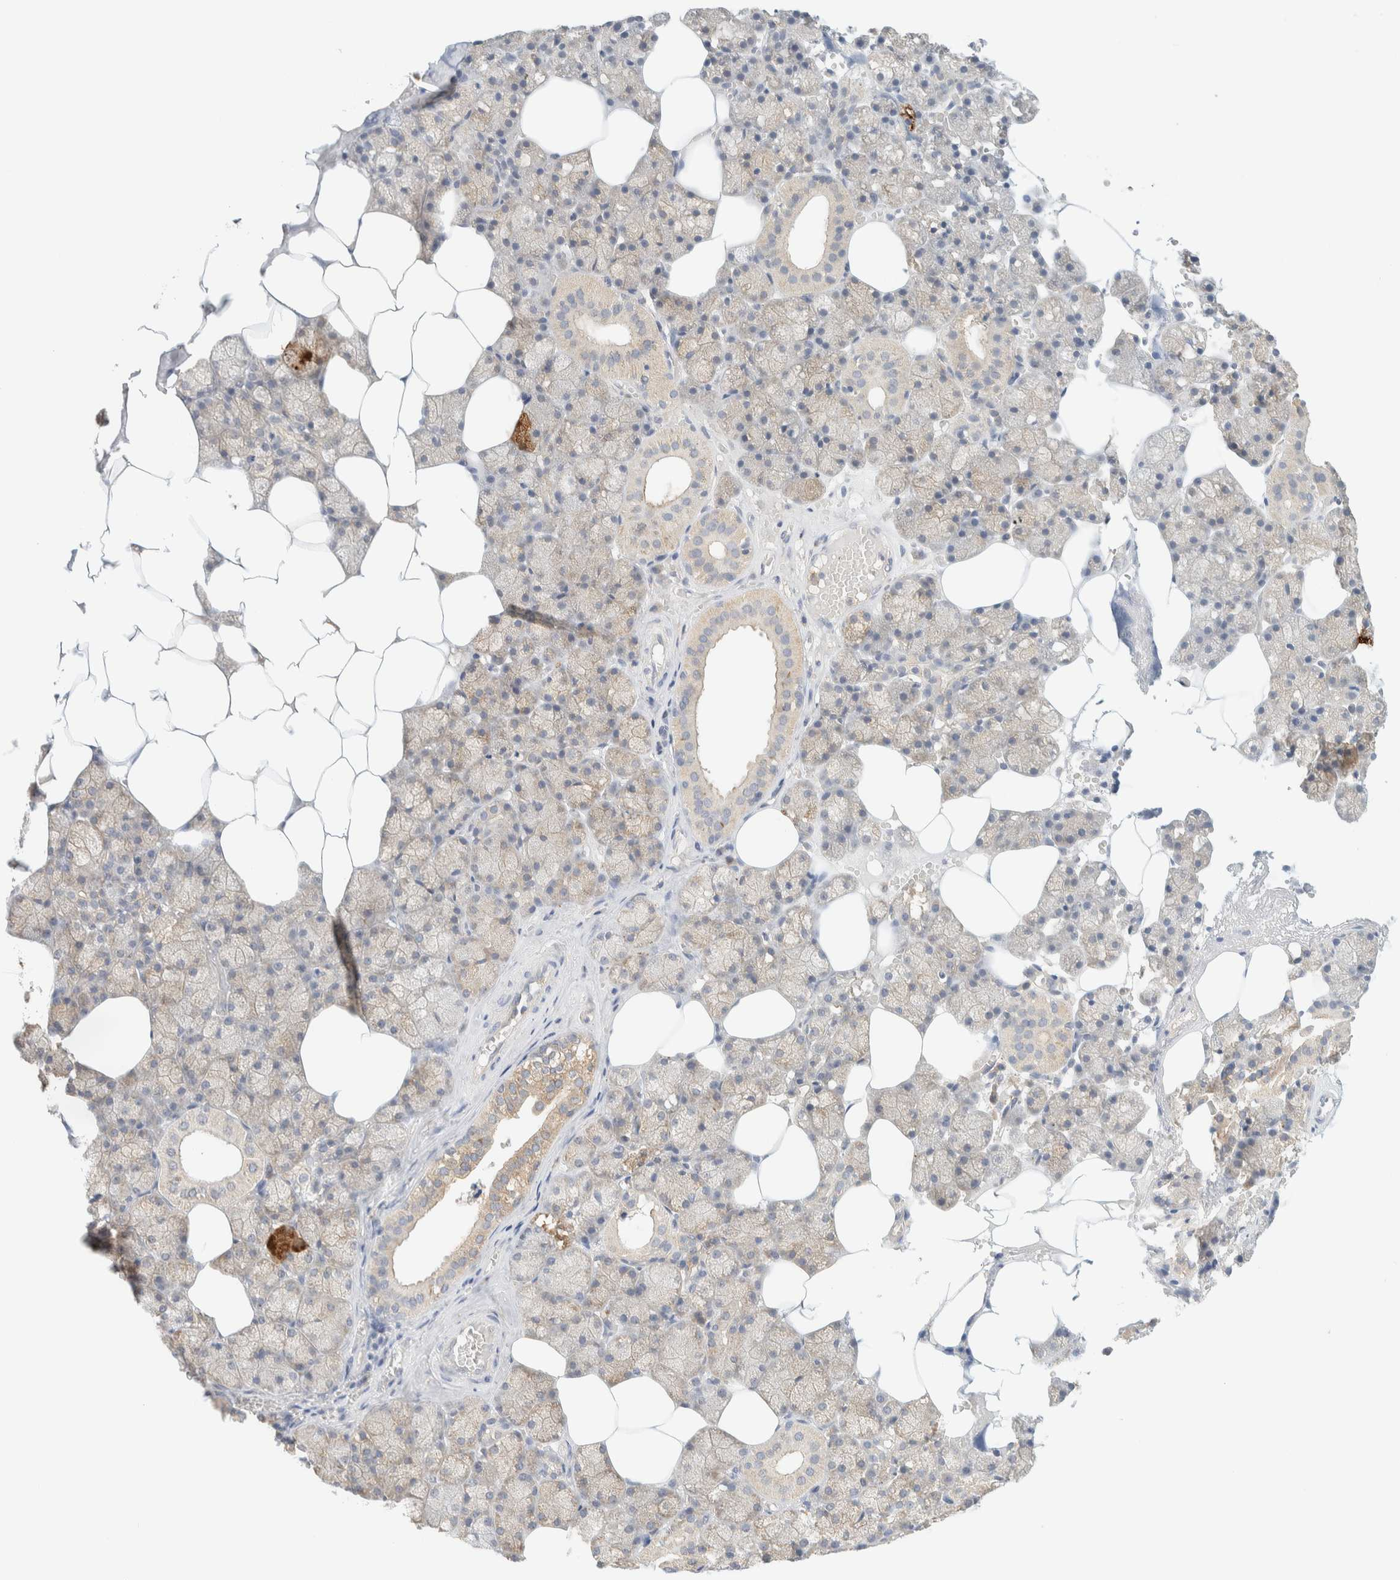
{"staining": {"intensity": "weak", "quantity": ">75%", "location": "cytoplasmic/membranous"}, "tissue": "salivary gland", "cell_type": "Glandular cells", "image_type": "normal", "snomed": [{"axis": "morphology", "description": "Normal tissue, NOS"}, {"axis": "topography", "description": "Salivary gland"}], "caption": "Protein expression analysis of benign human salivary gland reveals weak cytoplasmic/membranous expression in approximately >75% of glandular cells. The staining was performed using DAB (3,3'-diaminobenzidine), with brown indicating positive protein expression. Nuclei are stained blue with hematoxylin.", "gene": "TBC1D8B", "patient": {"sex": "male", "age": 62}}